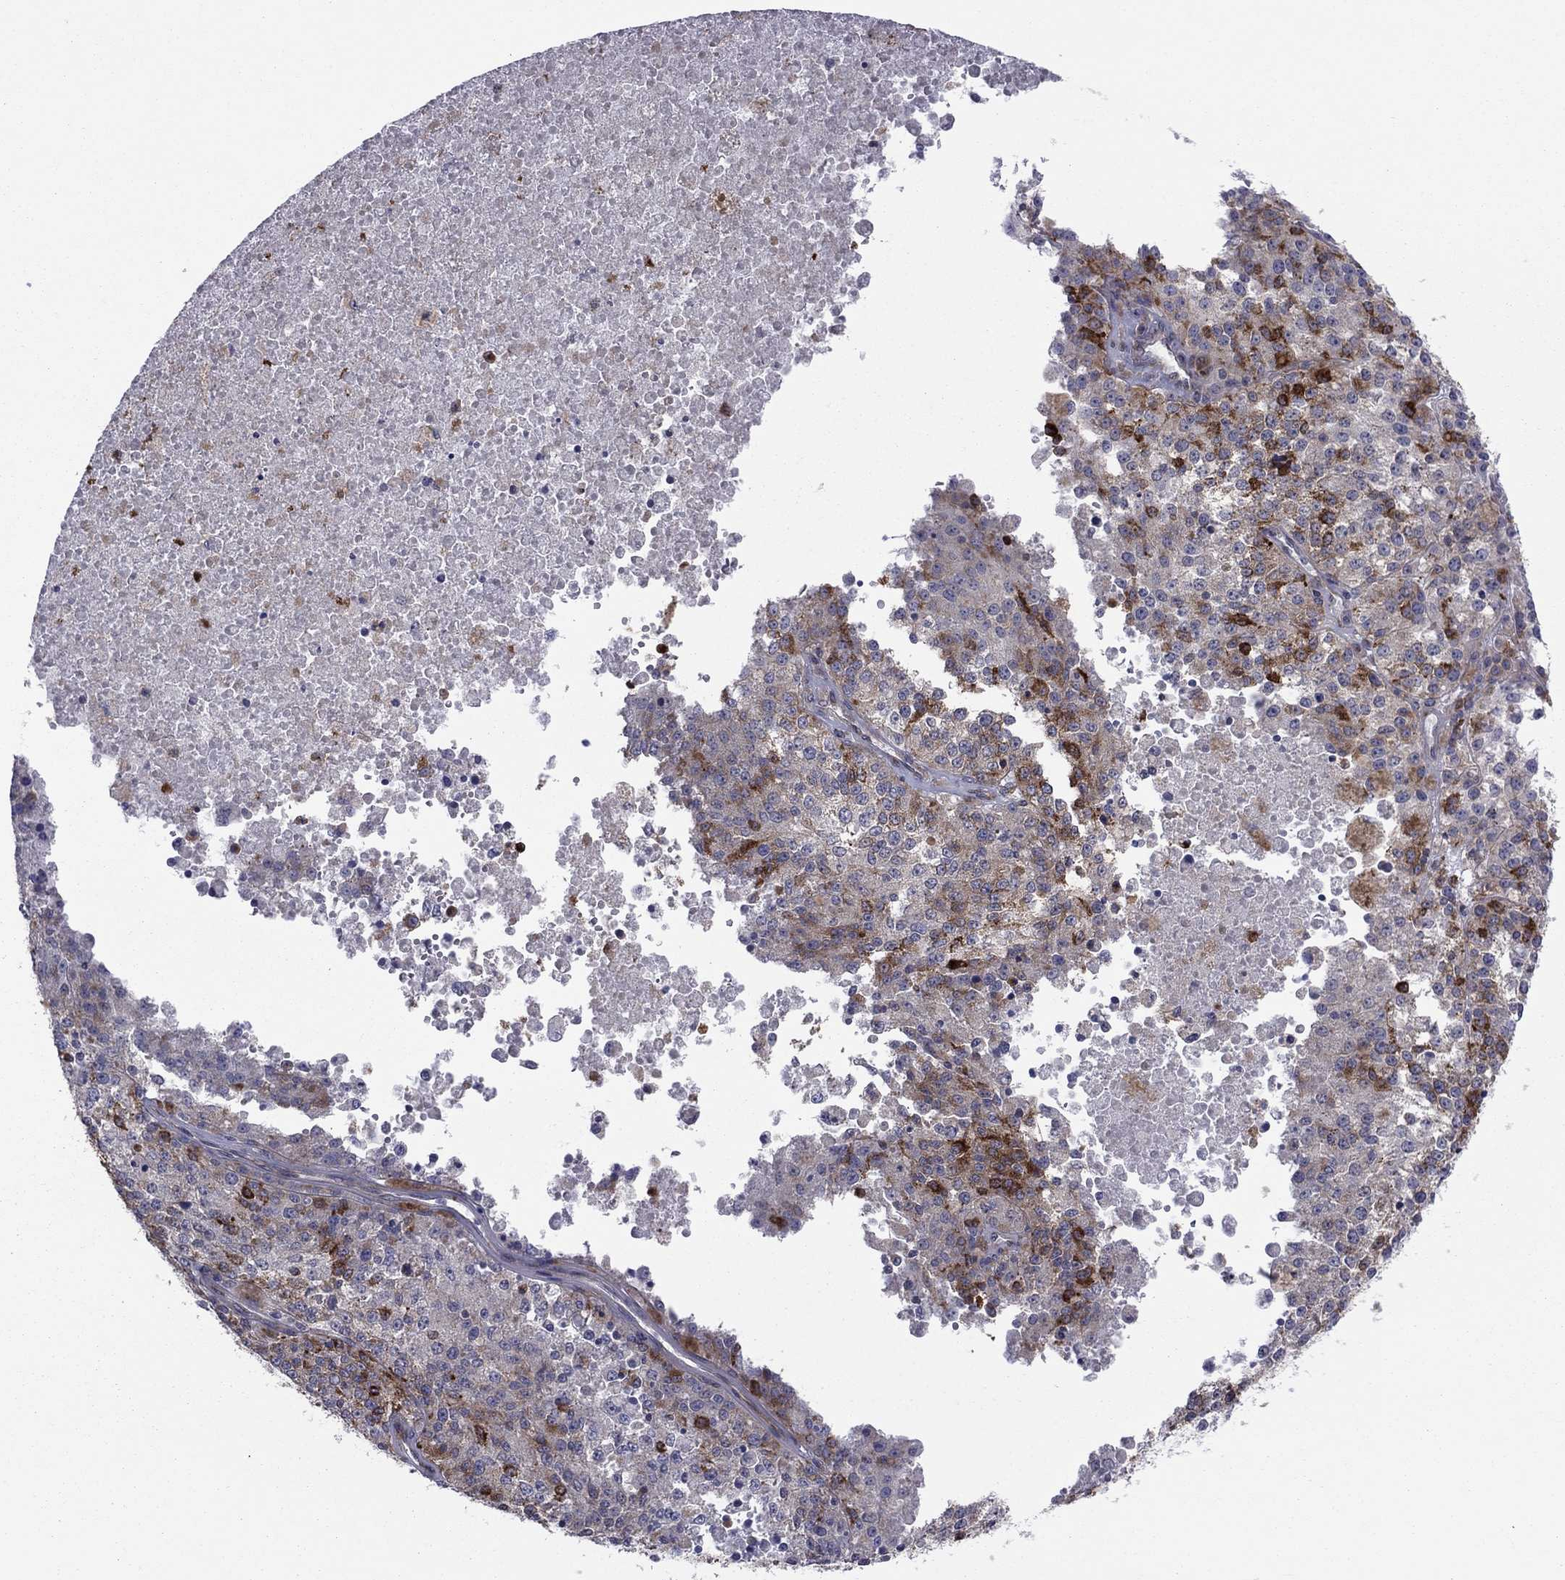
{"staining": {"intensity": "strong", "quantity": "<25%", "location": "cytoplasmic/membranous"}, "tissue": "melanoma", "cell_type": "Tumor cells", "image_type": "cancer", "snomed": [{"axis": "morphology", "description": "Malignant melanoma, Metastatic site"}, {"axis": "topography", "description": "Lymph node"}], "caption": "The photomicrograph reveals a brown stain indicating the presence of a protein in the cytoplasmic/membranous of tumor cells in malignant melanoma (metastatic site). The staining was performed using DAB (3,3'-diaminobenzidine) to visualize the protein expression in brown, while the nuclei were stained in blue with hematoxylin (Magnification: 20x).", "gene": "GPR155", "patient": {"sex": "female", "age": 64}}